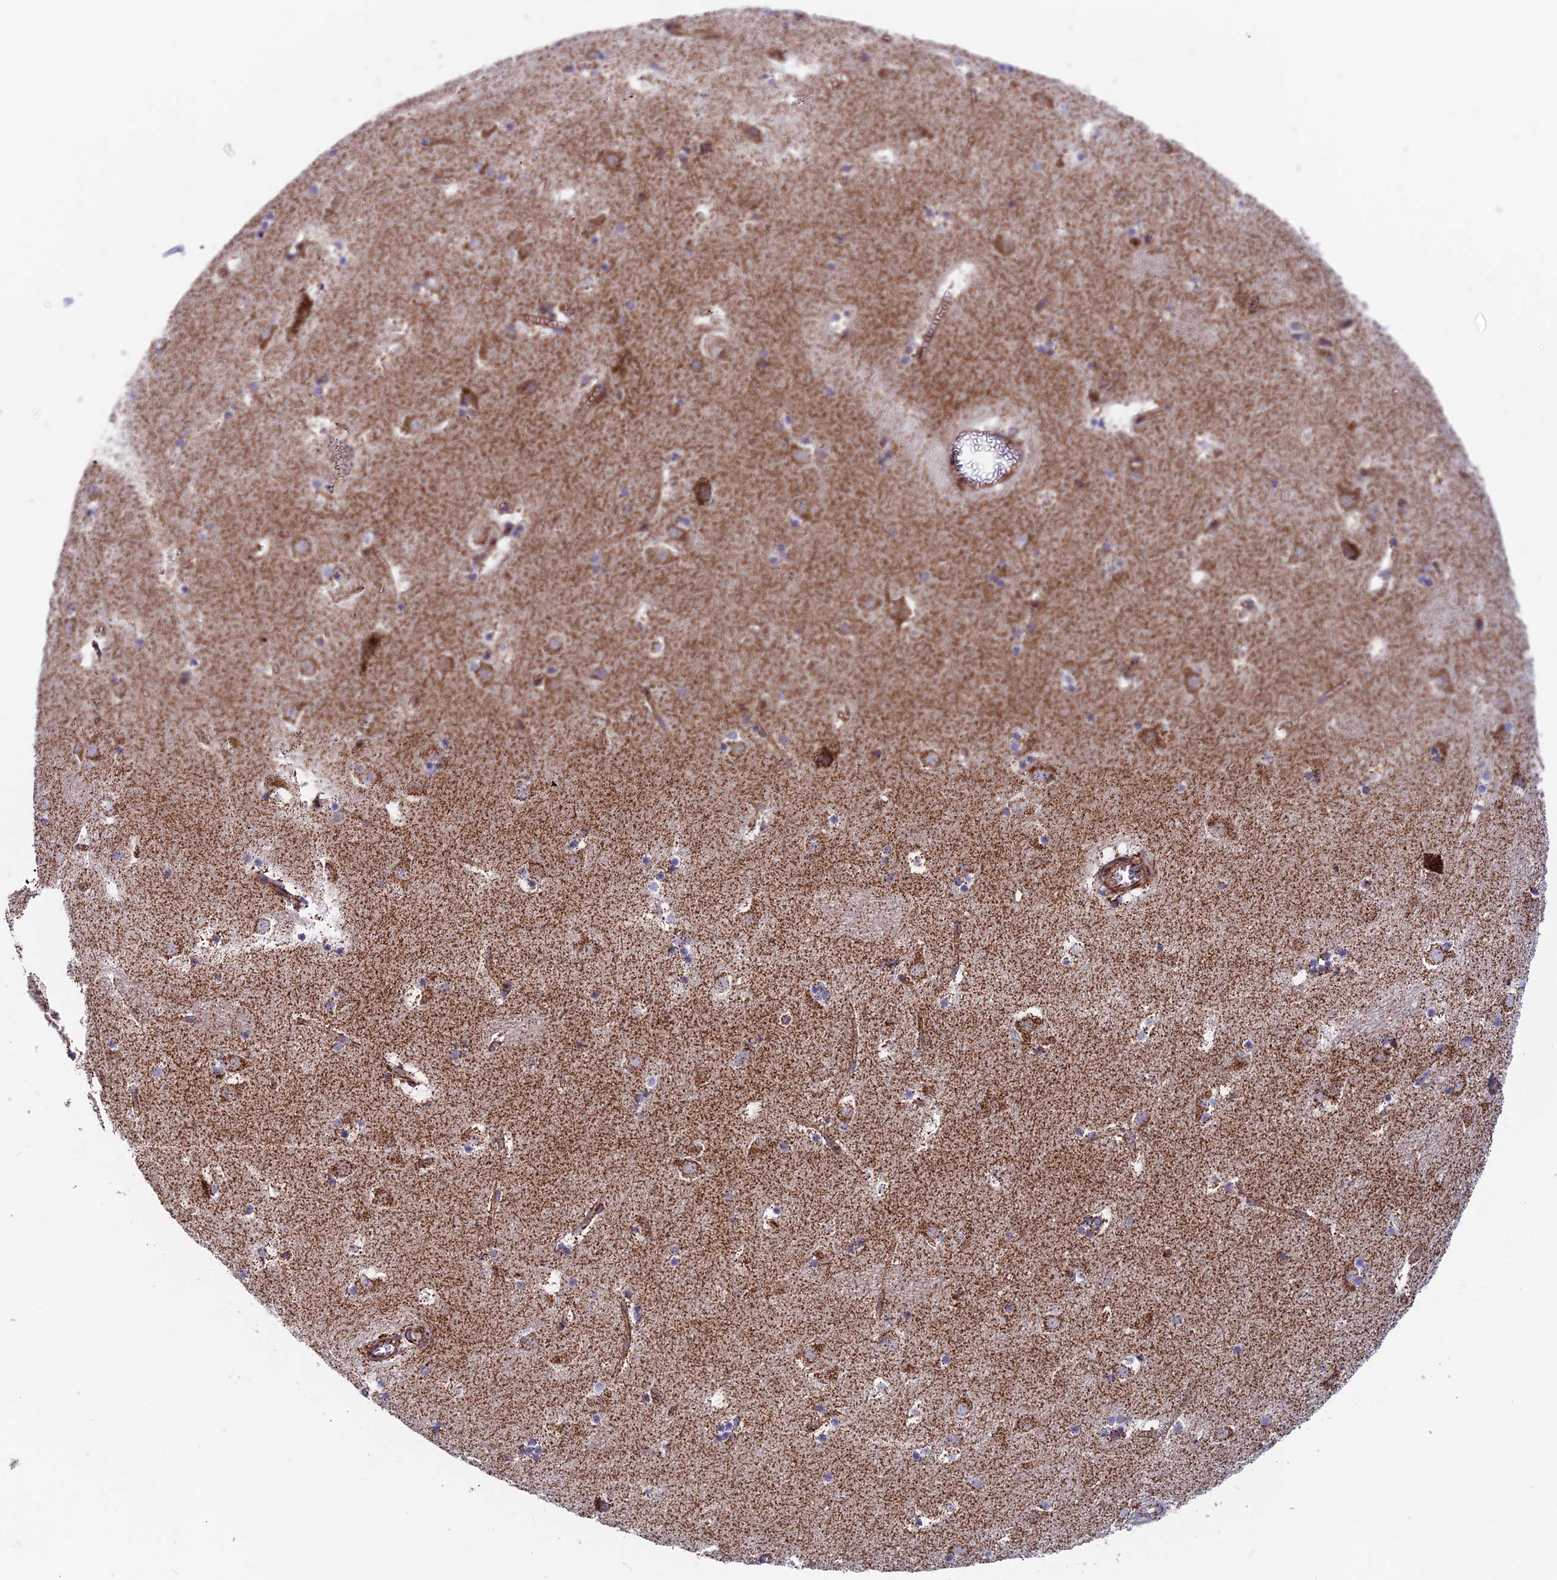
{"staining": {"intensity": "moderate", "quantity": "25%-75%", "location": "cytoplasmic/membranous"}, "tissue": "caudate", "cell_type": "Glial cells", "image_type": "normal", "snomed": [{"axis": "morphology", "description": "Normal tissue, NOS"}, {"axis": "topography", "description": "Lateral ventricle wall"}], "caption": "Benign caudate reveals moderate cytoplasmic/membranous expression in about 25%-75% of glial cells, visualized by immunohistochemistry. The staining was performed using DAB (3,3'-diaminobenzidine) to visualize the protein expression in brown, while the nuclei were stained in blue with hematoxylin (Magnification: 20x).", "gene": "MRPS18B", "patient": {"sex": "male", "age": 45}}